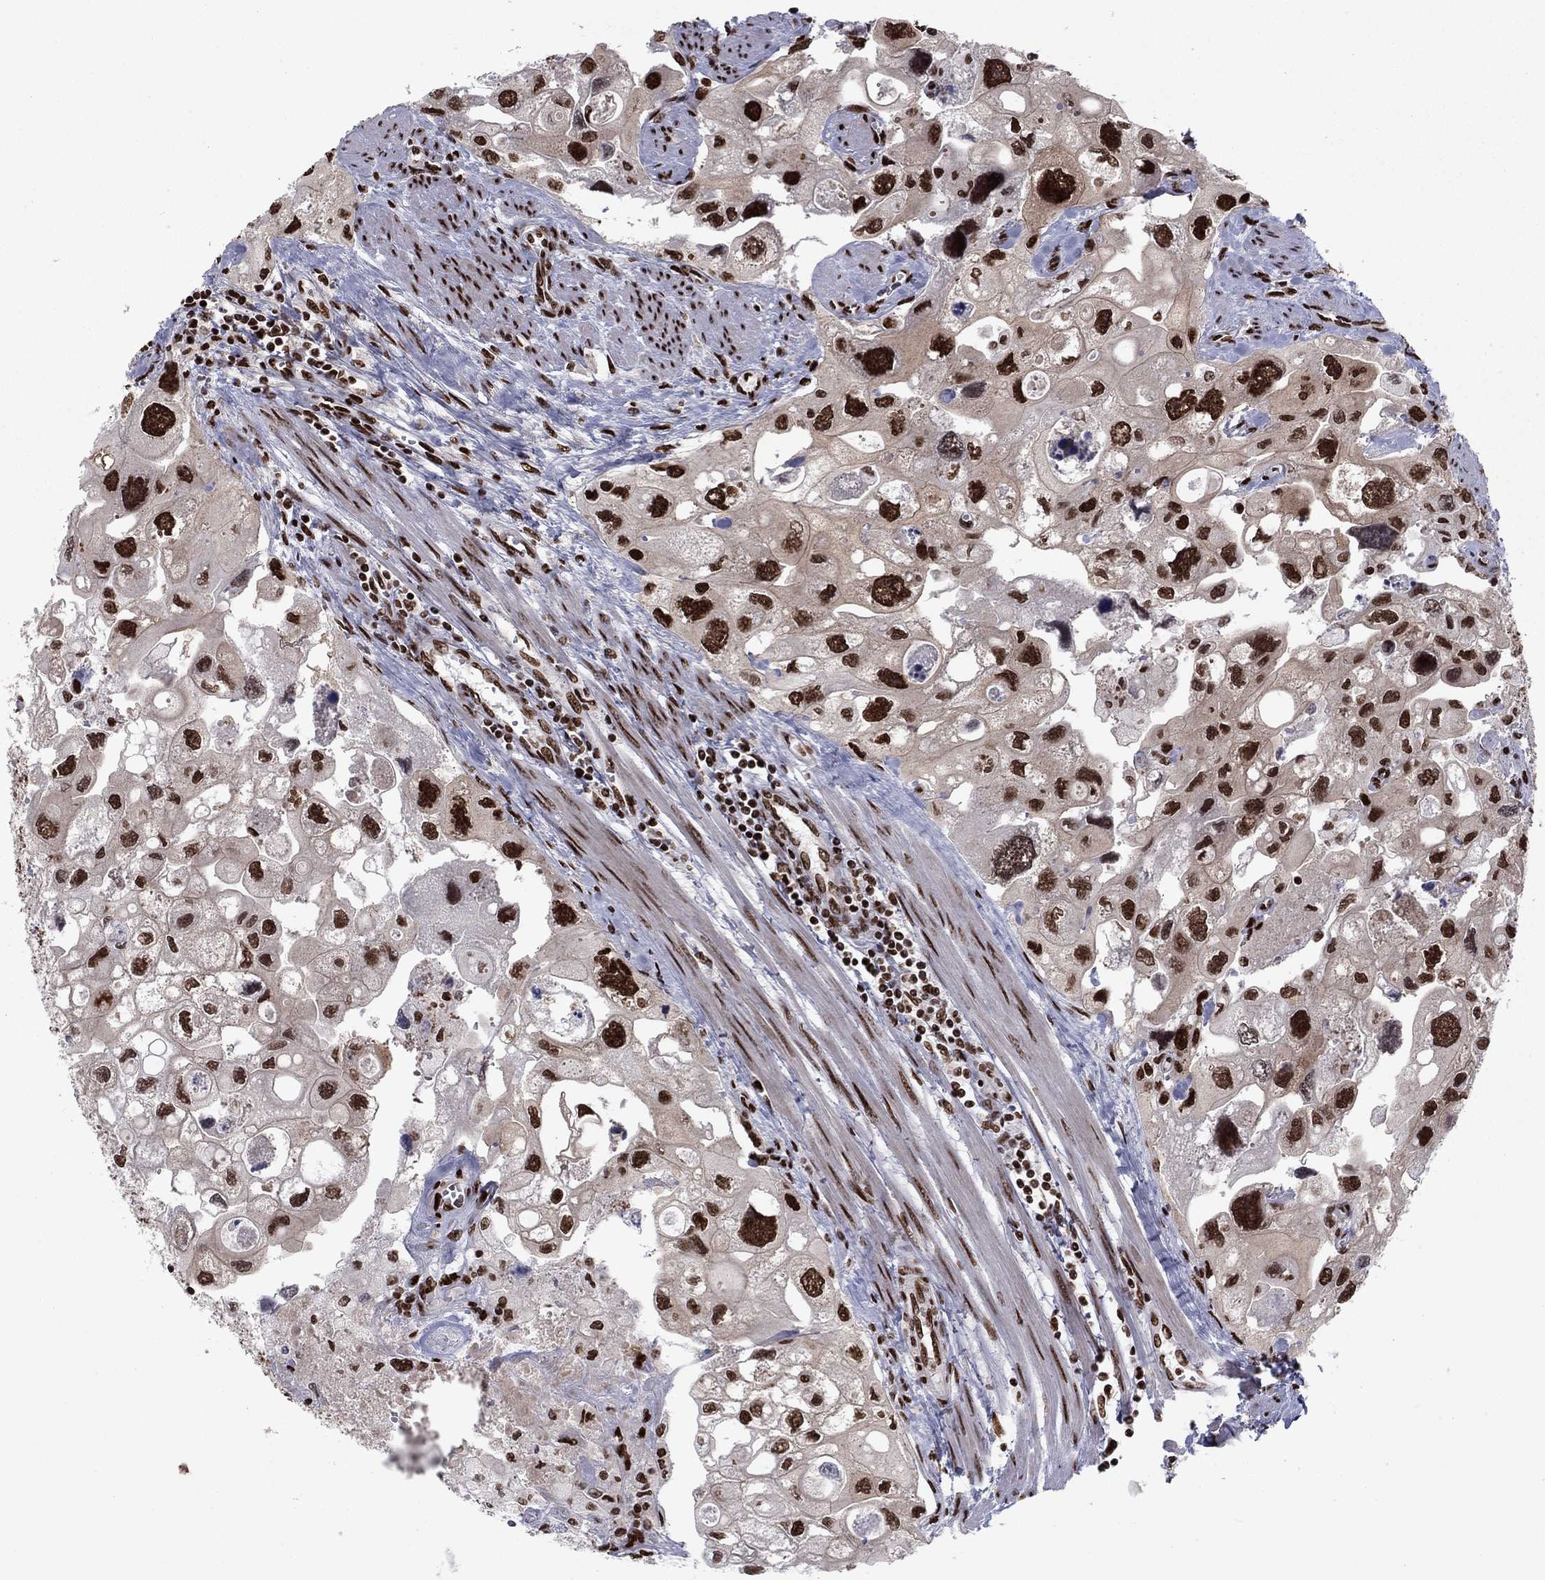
{"staining": {"intensity": "strong", "quantity": ">75%", "location": "nuclear"}, "tissue": "urothelial cancer", "cell_type": "Tumor cells", "image_type": "cancer", "snomed": [{"axis": "morphology", "description": "Urothelial carcinoma, High grade"}, {"axis": "topography", "description": "Urinary bladder"}], "caption": "Urothelial cancer stained for a protein exhibits strong nuclear positivity in tumor cells. (Brightfield microscopy of DAB IHC at high magnification).", "gene": "USP54", "patient": {"sex": "male", "age": 59}}